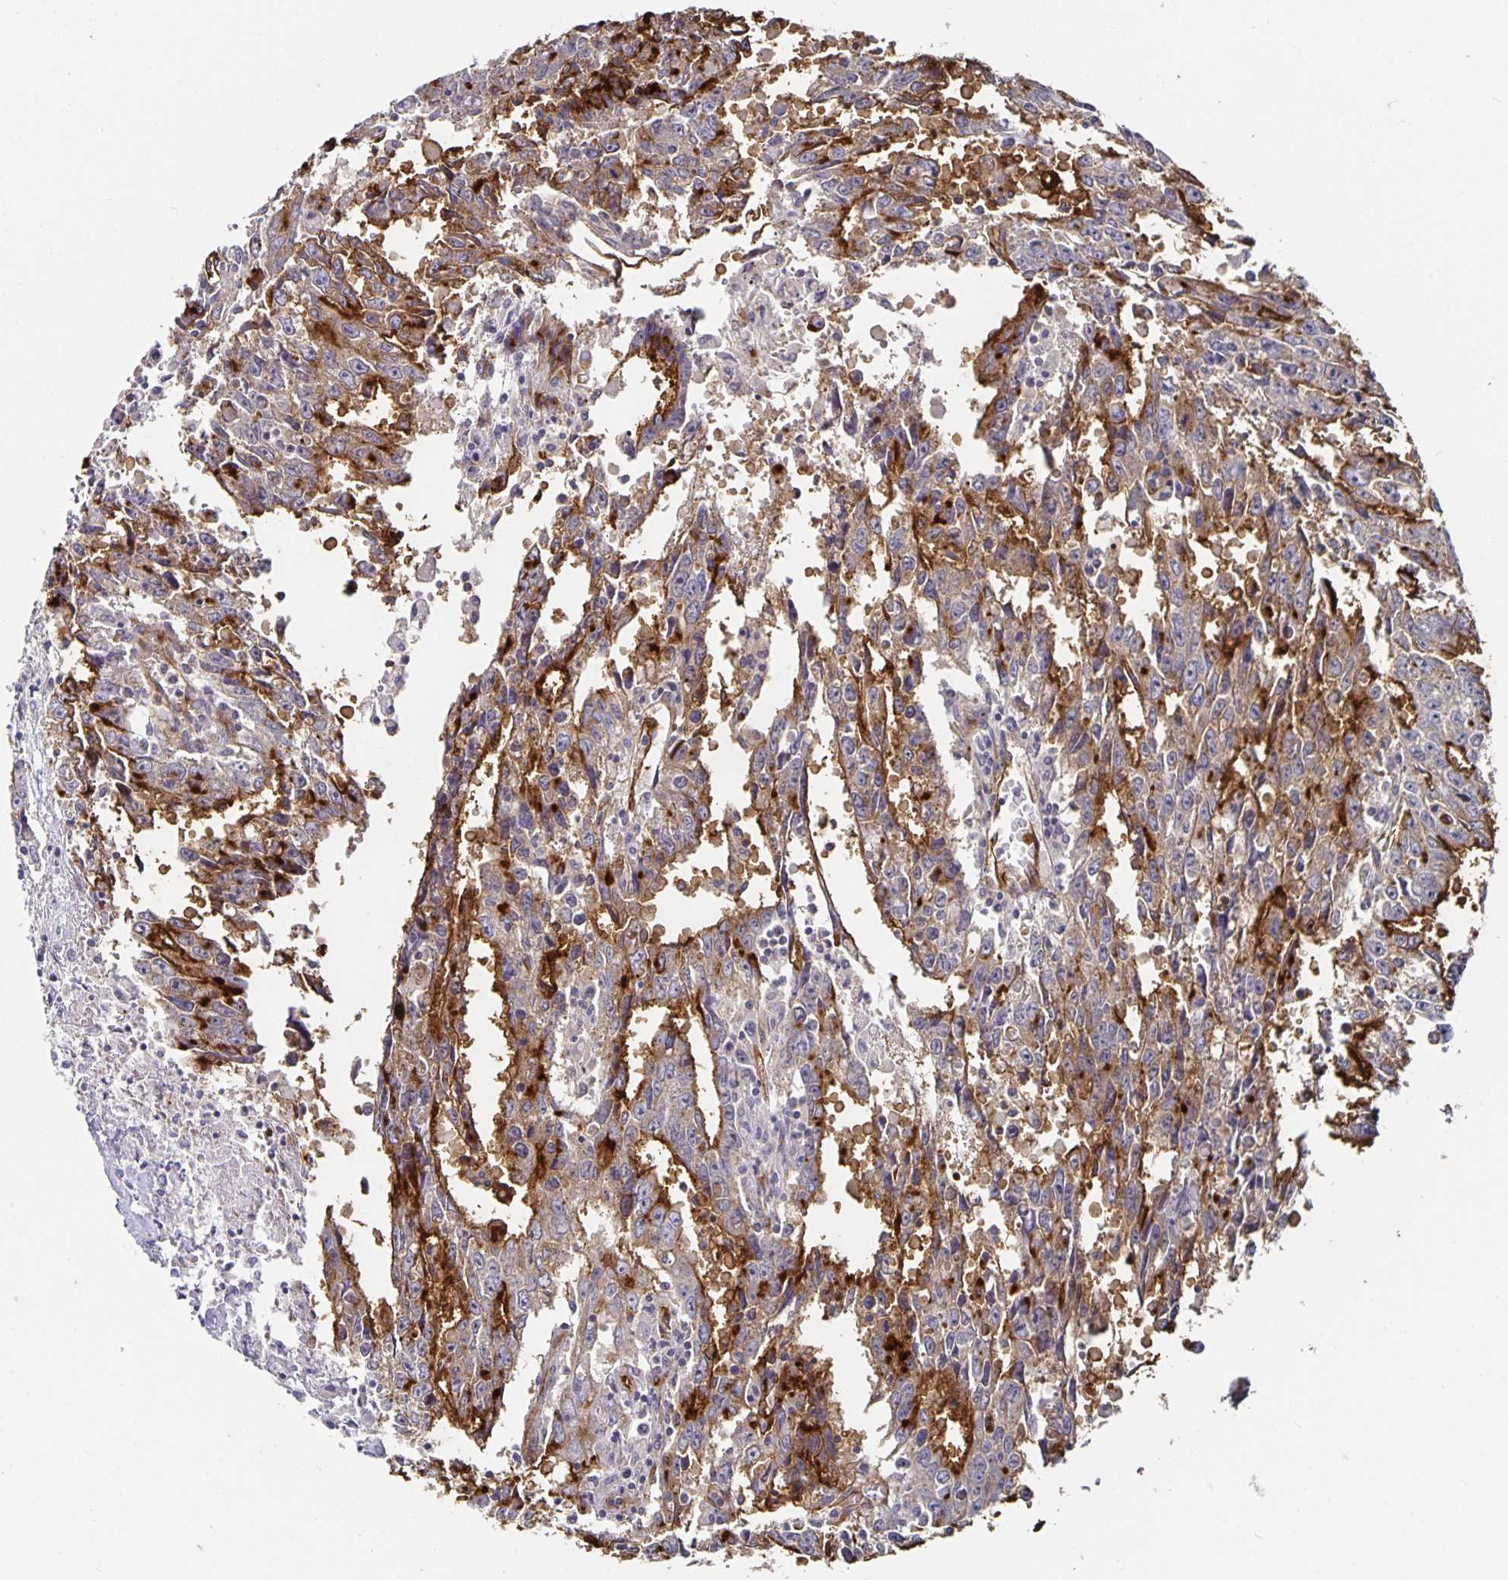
{"staining": {"intensity": "strong", "quantity": "25%-75%", "location": "cytoplasmic/membranous"}, "tissue": "testis cancer", "cell_type": "Tumor cells", "image_type": "cancer", "snomed": [{"axis": "morphology", "description": "Carcinoma, Embryonal, NOS"}, {"axis": "topography", "description": "Testis"}], "caption": "Strong cytoplasmic/membranous staining is appreciated in approximately 25%-75% of tumor cells in testis cancer.", "gene": "PODXL", "patient": {"sex": "male", "age": 22}}